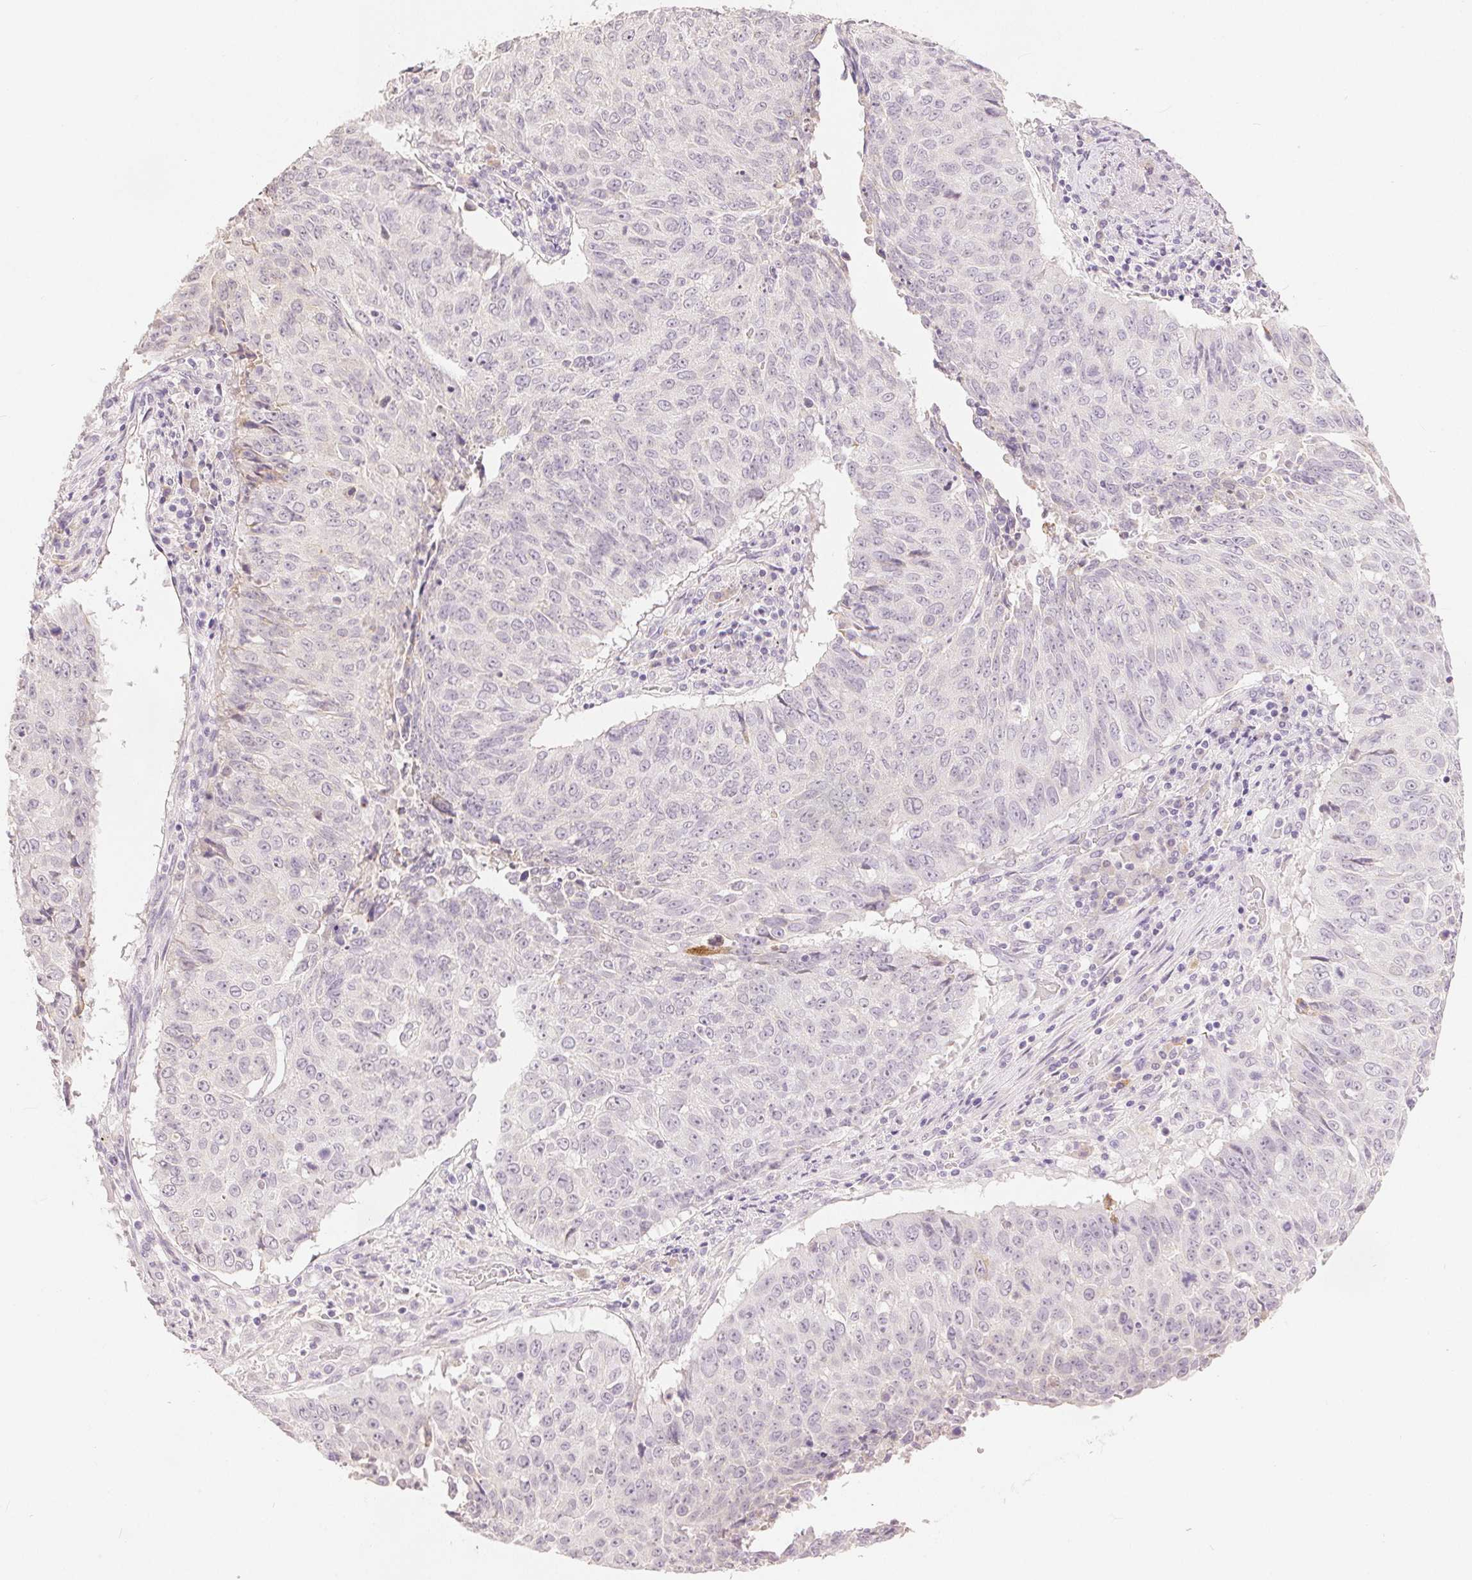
{"staining": {"intensity": "negative", "quantity": "none", "location": "none"}, "tissue": "lung cancer", "cell_type": "Tumor cells", "image_type": "cancer", "snomed": [{"axis": "morphology", "description": "Normal tissue, NOS"}, {"axis": "morphology", "description": "Squamous cell carcinoma, NOS"}, {"axis": "topography", "description": "Bronchus"}, {"axis": "topography", "description": "Lung"}], "caption": "Immunohistochemical staining of human lung squamous cell carcinoma displays no significant expression in tumor cells.", "gene": "CA12", "patient": {"sex": "male", "age": 64}}